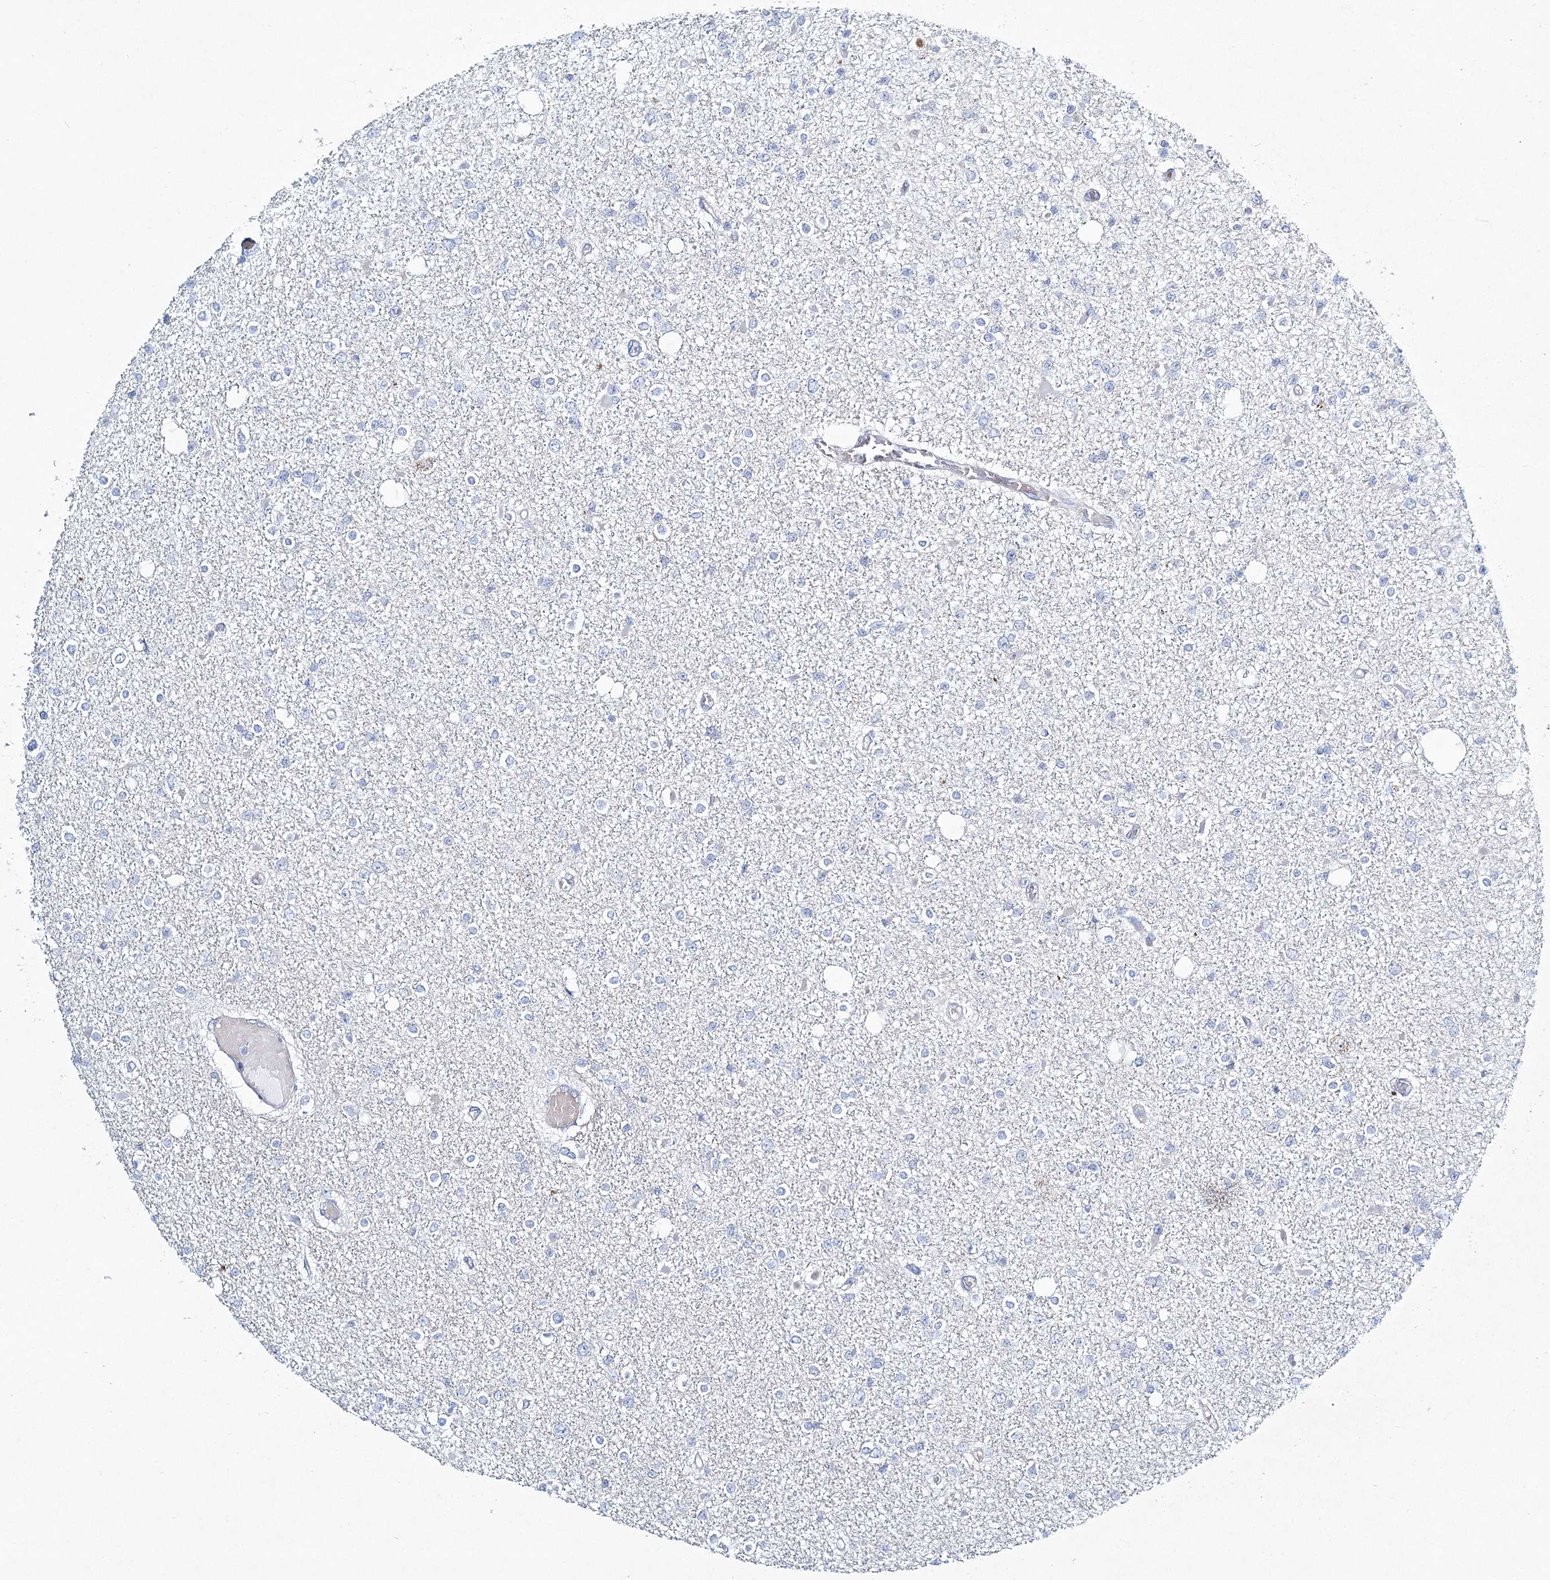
{"staining": {"intensity": "negative", "quantity": "none", "location": "none"}, "tissue": "glioma", "cell_type": "Tumor cells", "image_type": "cancer", "snomed": [{"axis": "morphology", "description": "Glioma, malignant, Low grade"}, {"axis": "topography", "description": "Brain"}], "caption": "Tumor cells are negative for protein expression in human malignant glioma (low-grade).", "gene": "ADGRL1", "patient": {"sex": "female", "age": 22}}